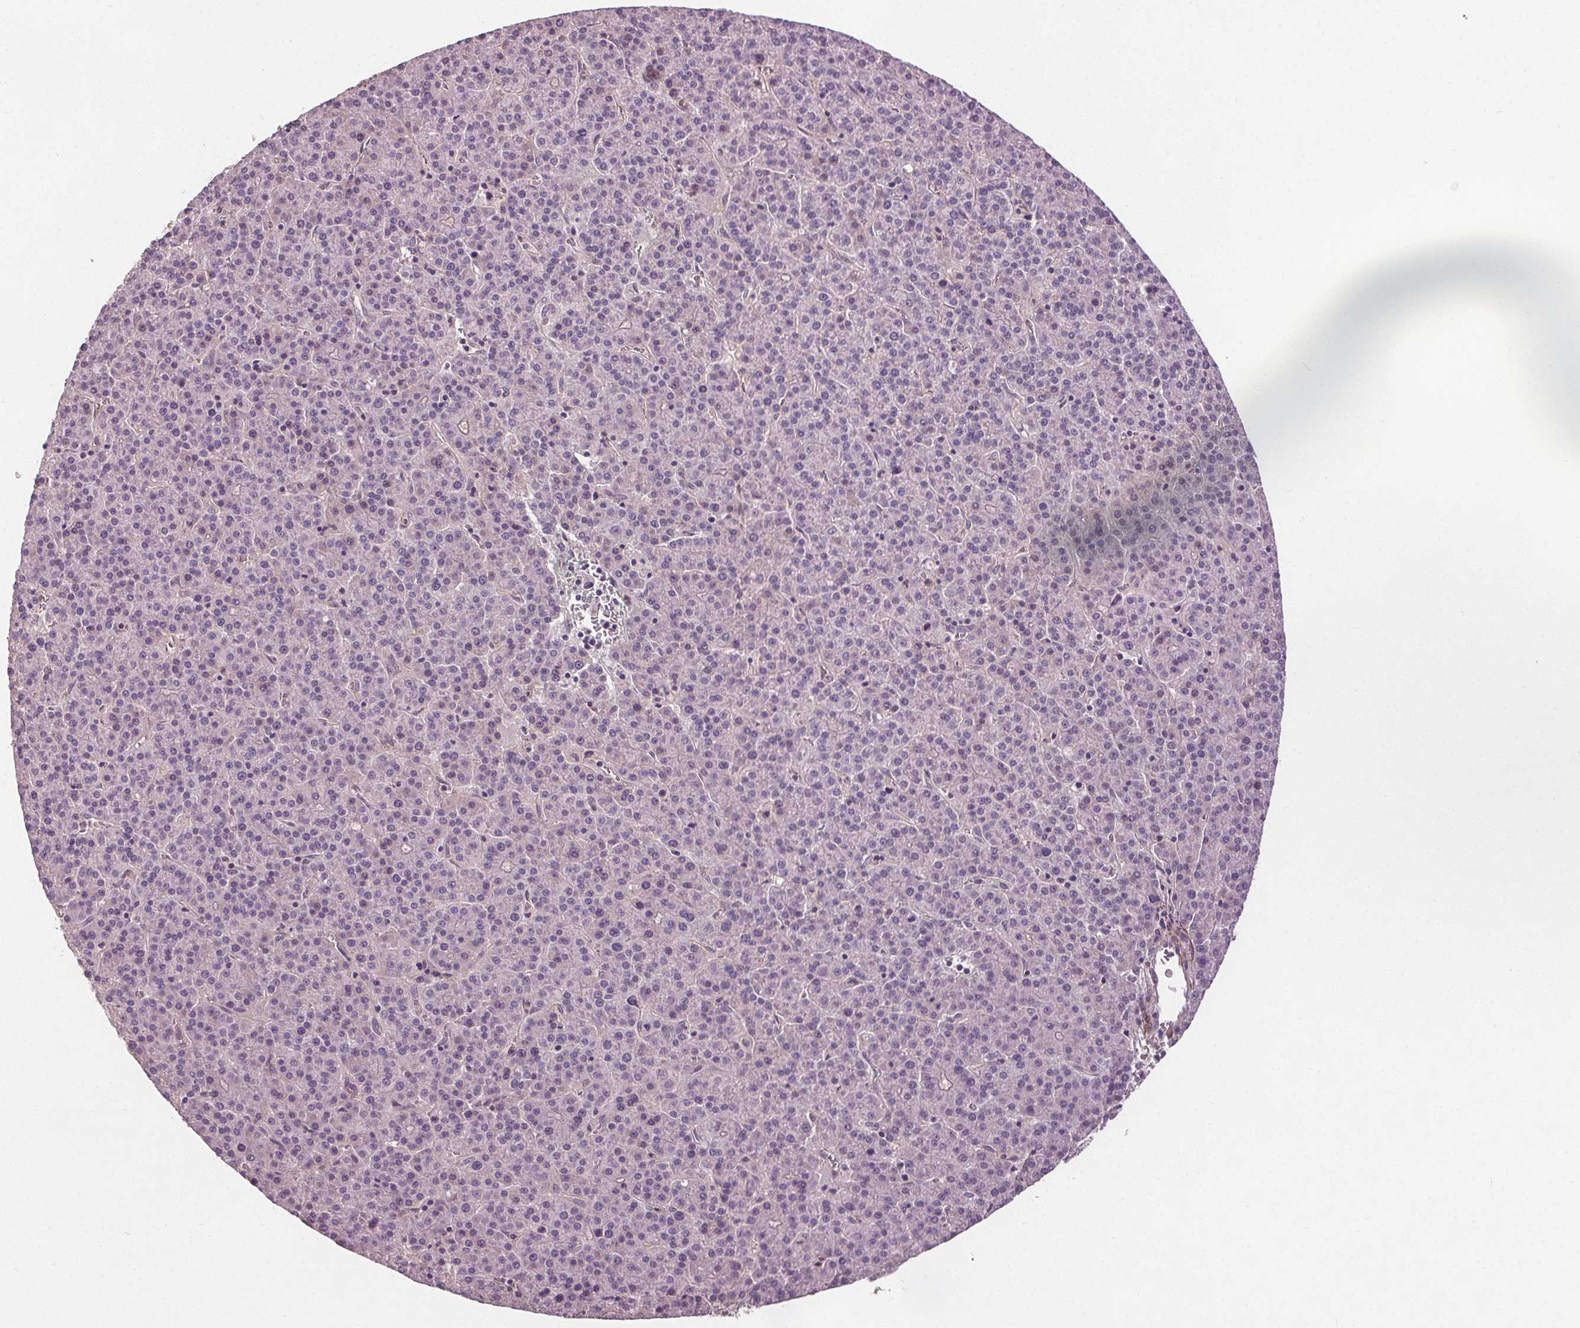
{"staining": {"intensity": "negative", "quantity": "none", "location": "none"}, "tissue": "liver cancer", "cell_type": "Tumor cells", "image_type": "cancer", "snomed": [{"axis": "morphology", "description": "Carcinoma, Hepatocellular, NOS"}, {"axis": "topography", "description": "Liver"}], "caption": "A histopathology image of human liver hepatocellular carcinoma is negative for staining in tumor cells. (DAB IHC, high magnification).", "gene": "PDGFD", "patient": {"sex": "female", "age": 58}}